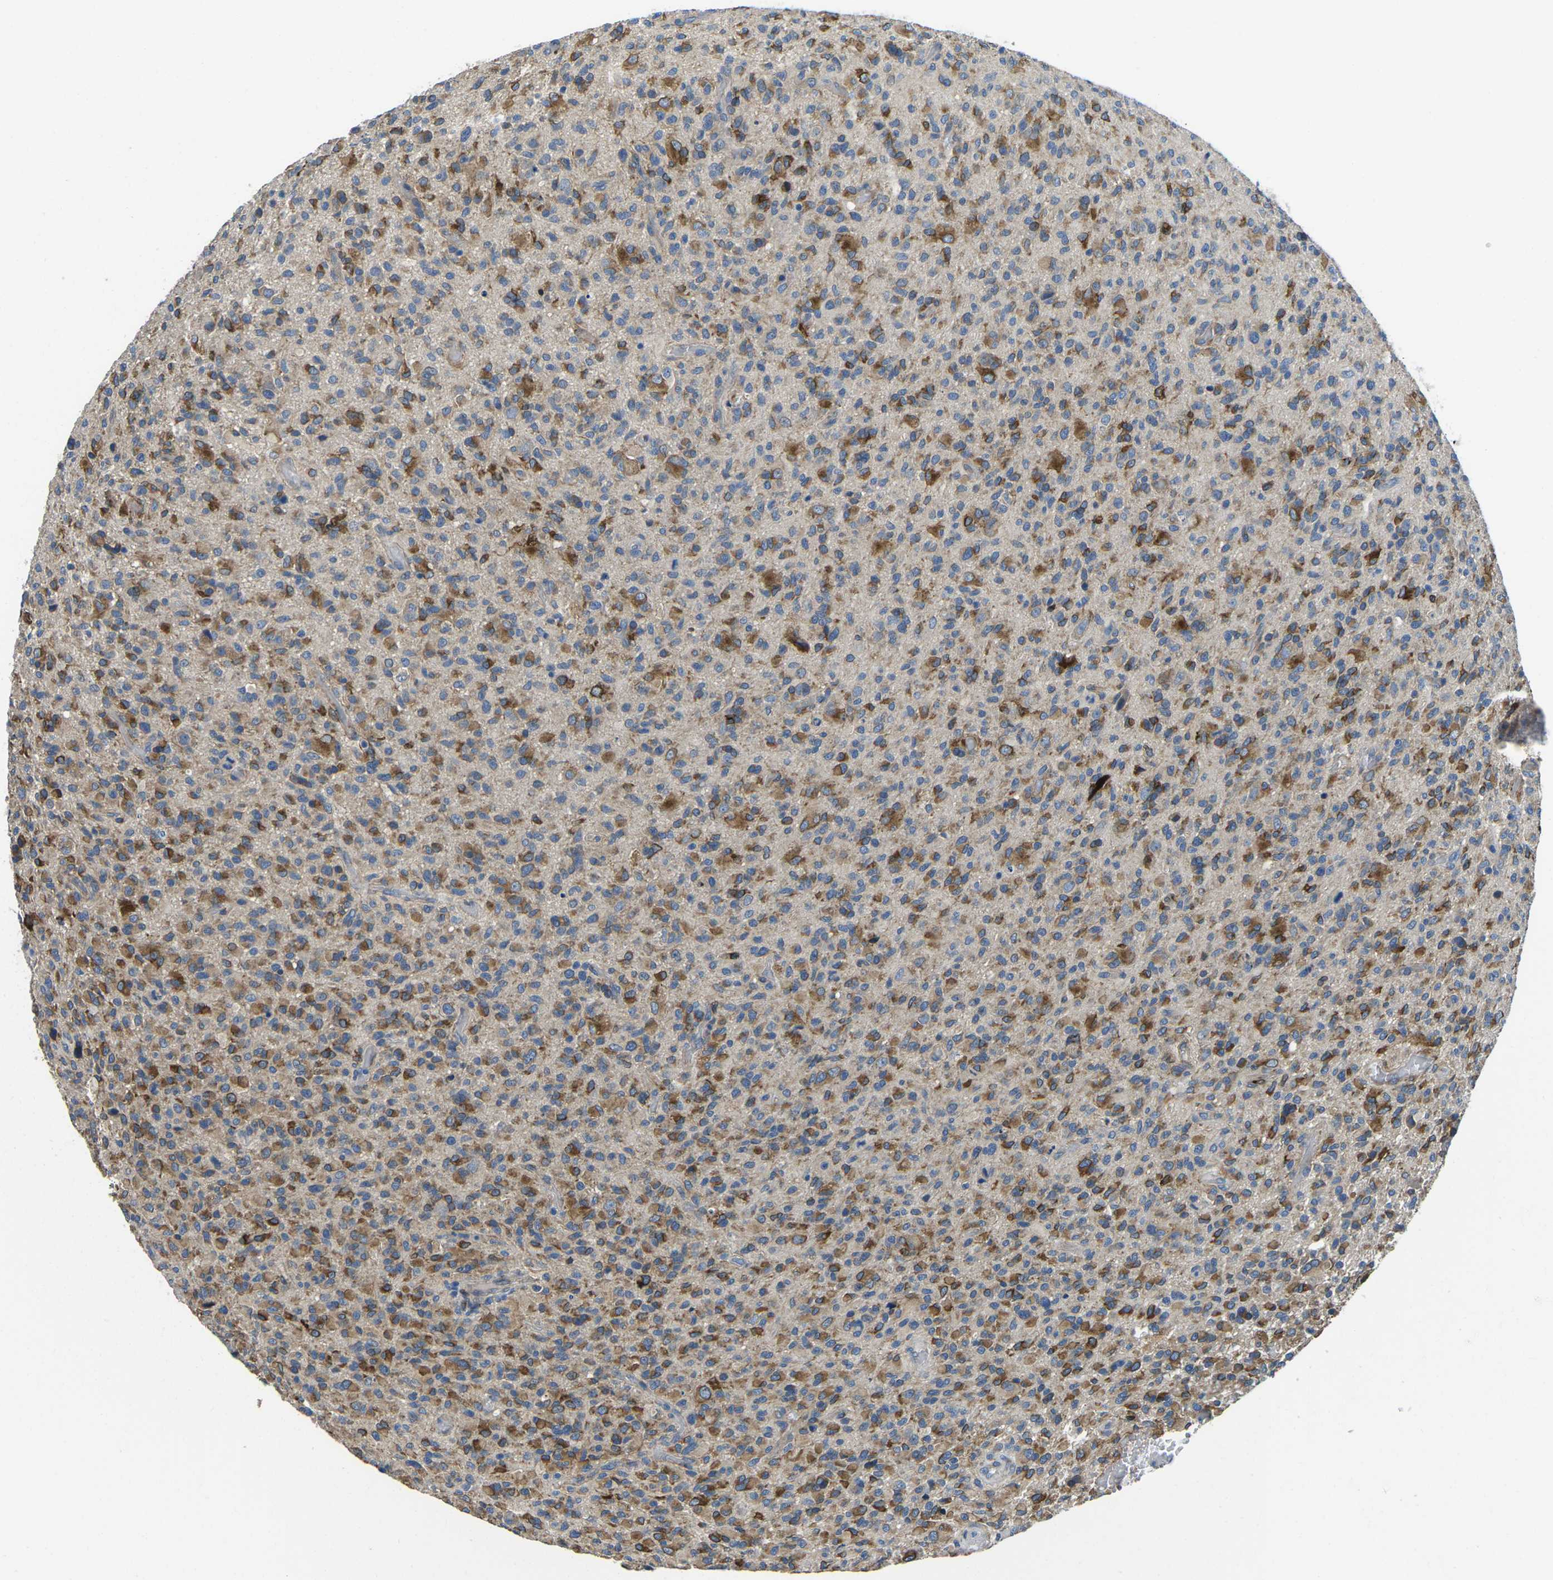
{"staining": {"intensity": "strong", "quantity": "25%-75%", "location": "cytoplasmic/membranous"}, "tissue": "glioma", "cell_type": "Tumor cells", "image_type": "cancer", "snomed": [{"axis": "morphology", "description": "Glioma, malignant, High grade"}, {"axis": "topography", "description": "Brain"}], "caption": "An IHC micrograph of neoplastic tissue is shown. Protein staining in brown labels strong cytoplasmic/membranous positivity in glioma within tumor cells.", "gene": "PDZD8", "patient": {"sex": "male", "age": 71}}